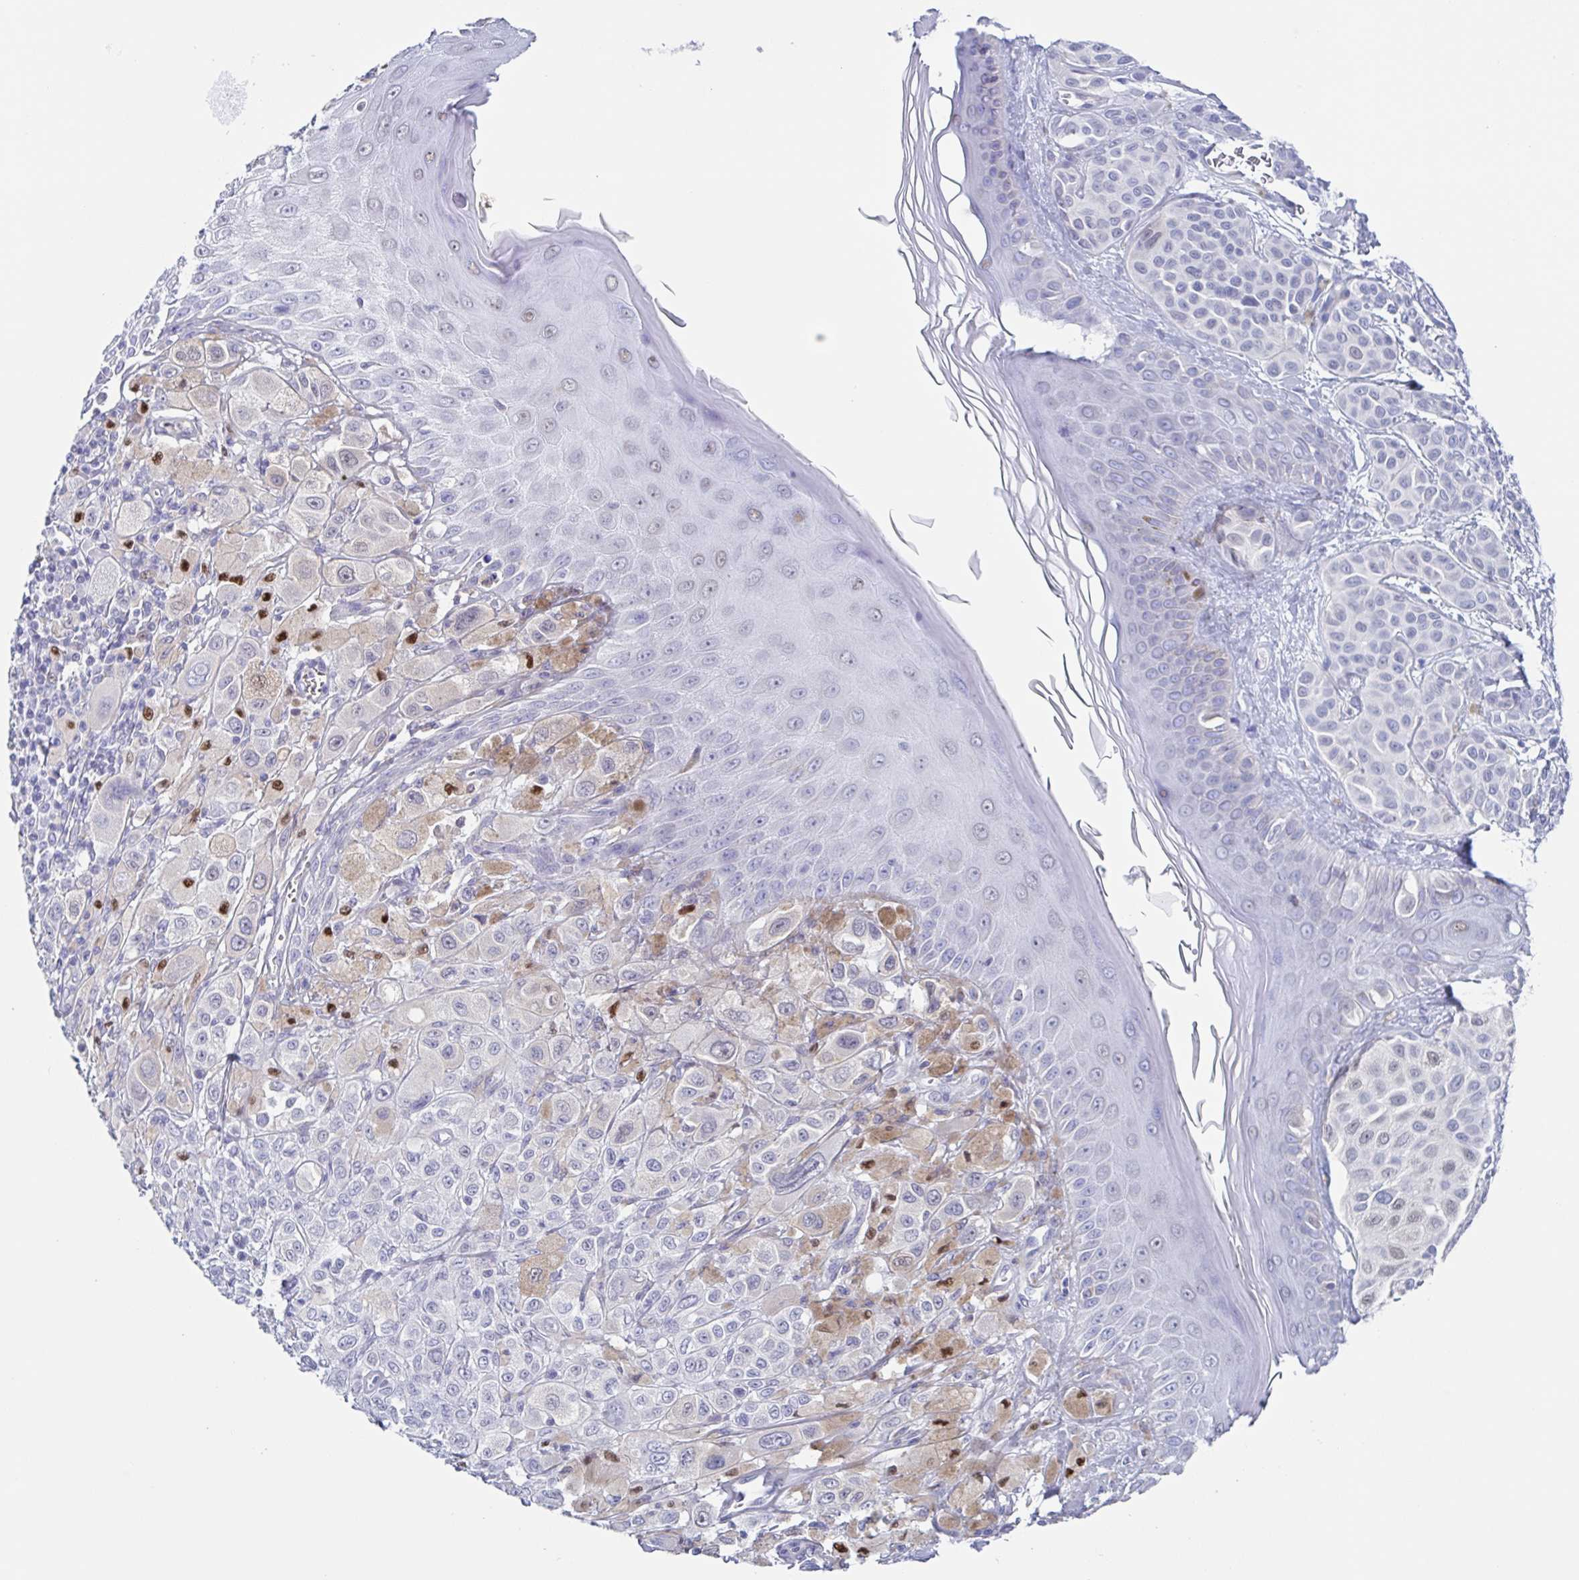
{"staining": {"intensity": "negative", "quantity": "none", "location": "none"}, "tissue": "melanoma", "cell_type": "Tumor cells", "image_type": "cancer", "snomed": [{"axis": "morphology", "description": "Malignant melanoma, NOS"}, {"axis": "topography", "description": "Skin"}], "caption": "Tumor cells show no significant protein positivity in malignant melanoma. (DAB (3,3'-diaminobenzidine) IHC with hematoxylin counter stain).", "gene": "PBOV1", "patient": {"sex": "male", "age": 67}}